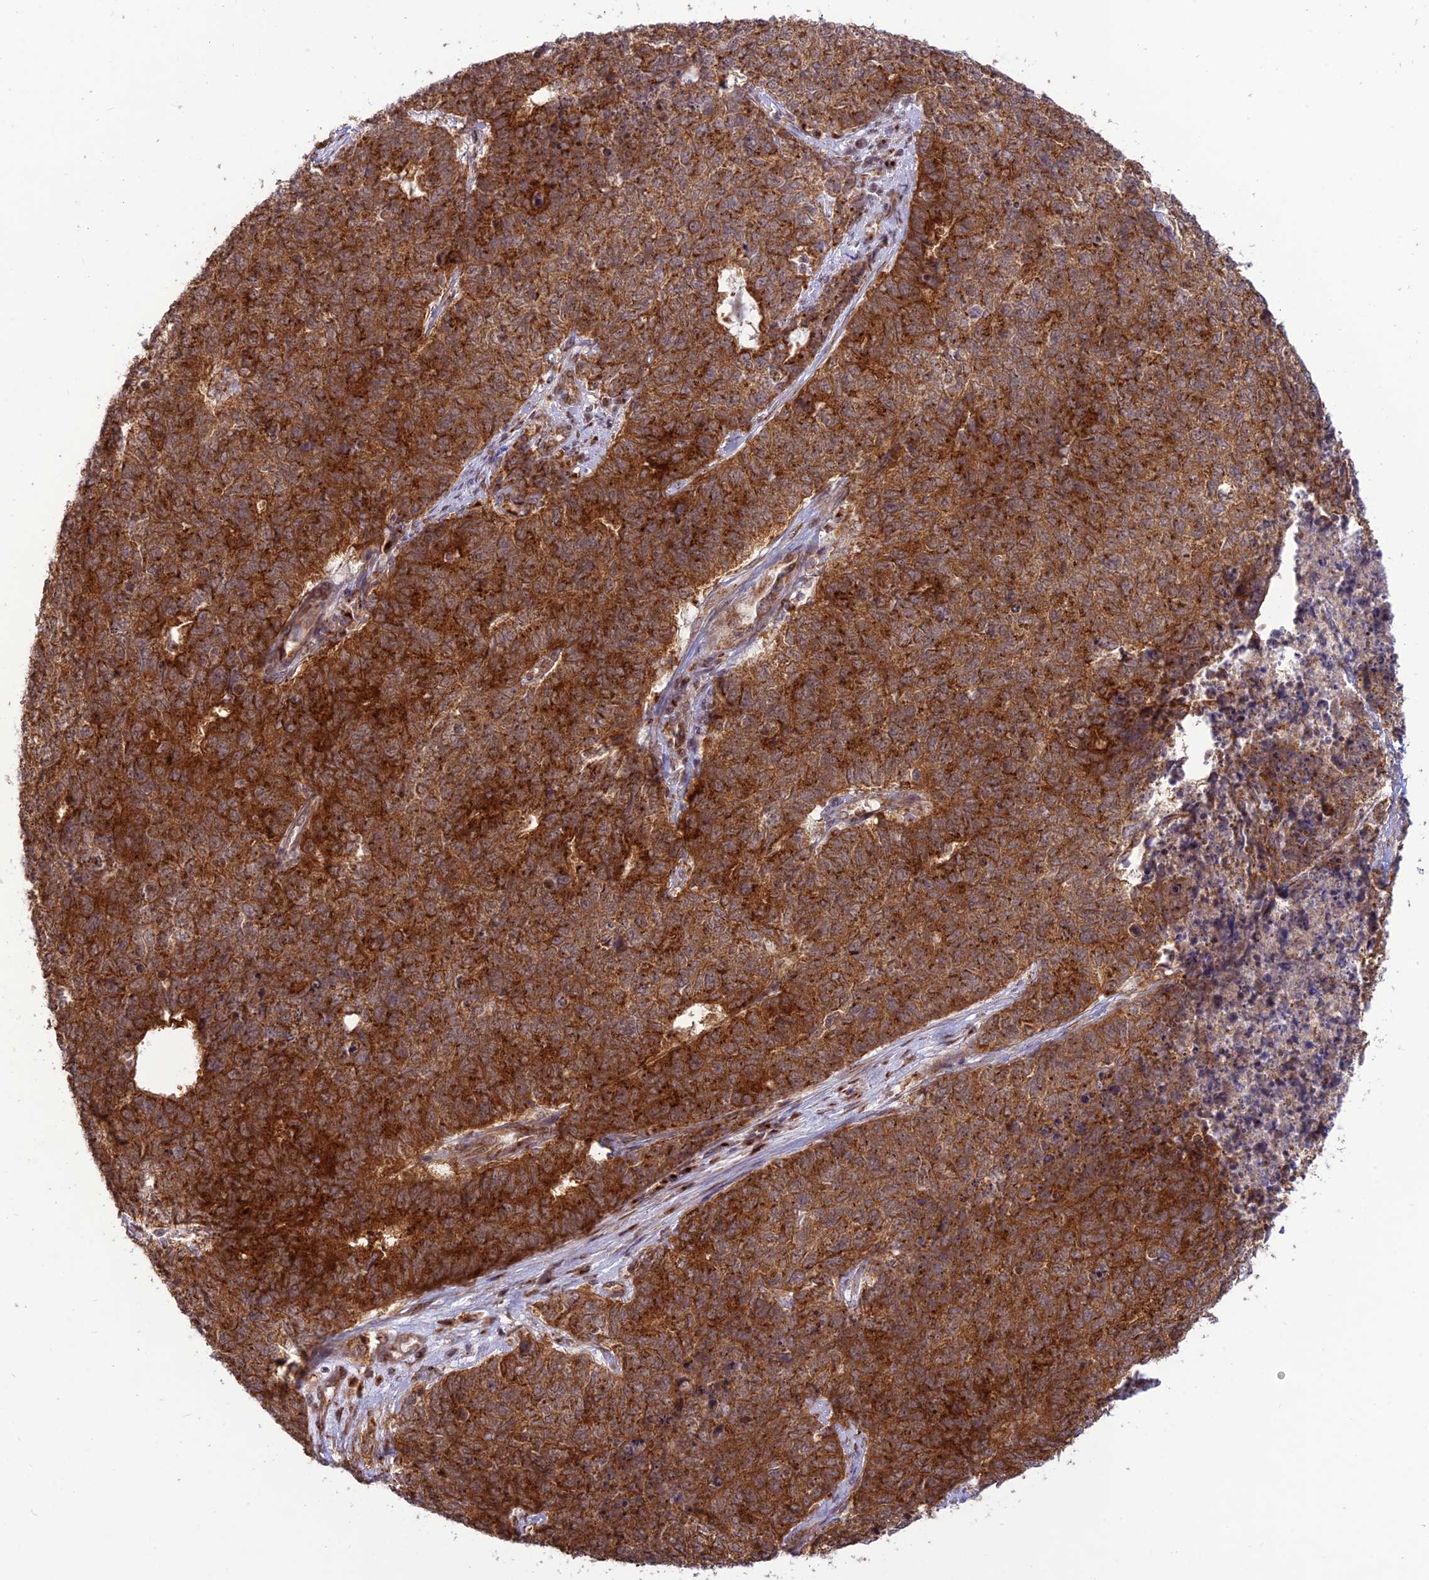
{"staining": {"intensity": "strong", "quantity": ">75%", "location": "cytoplasmic/membranous"}, "tissue": "cervical cancer", "cell_type": "Tumor cells", "image_type": "cancer", "snomed": [{"axis": "morphology", "description": "Squamous cell carcinoma, NOS"}, {"axis": "topography", "description": "Cervix"}], "caption": "A high amount of strong cytoplasmic/membranous staining is seen in approximately >75% of tumor cells in cervical squamous cell carcinoma tissue.", "gene": "GOLGA3", "patient": {"sex": "female", "age": 63}}